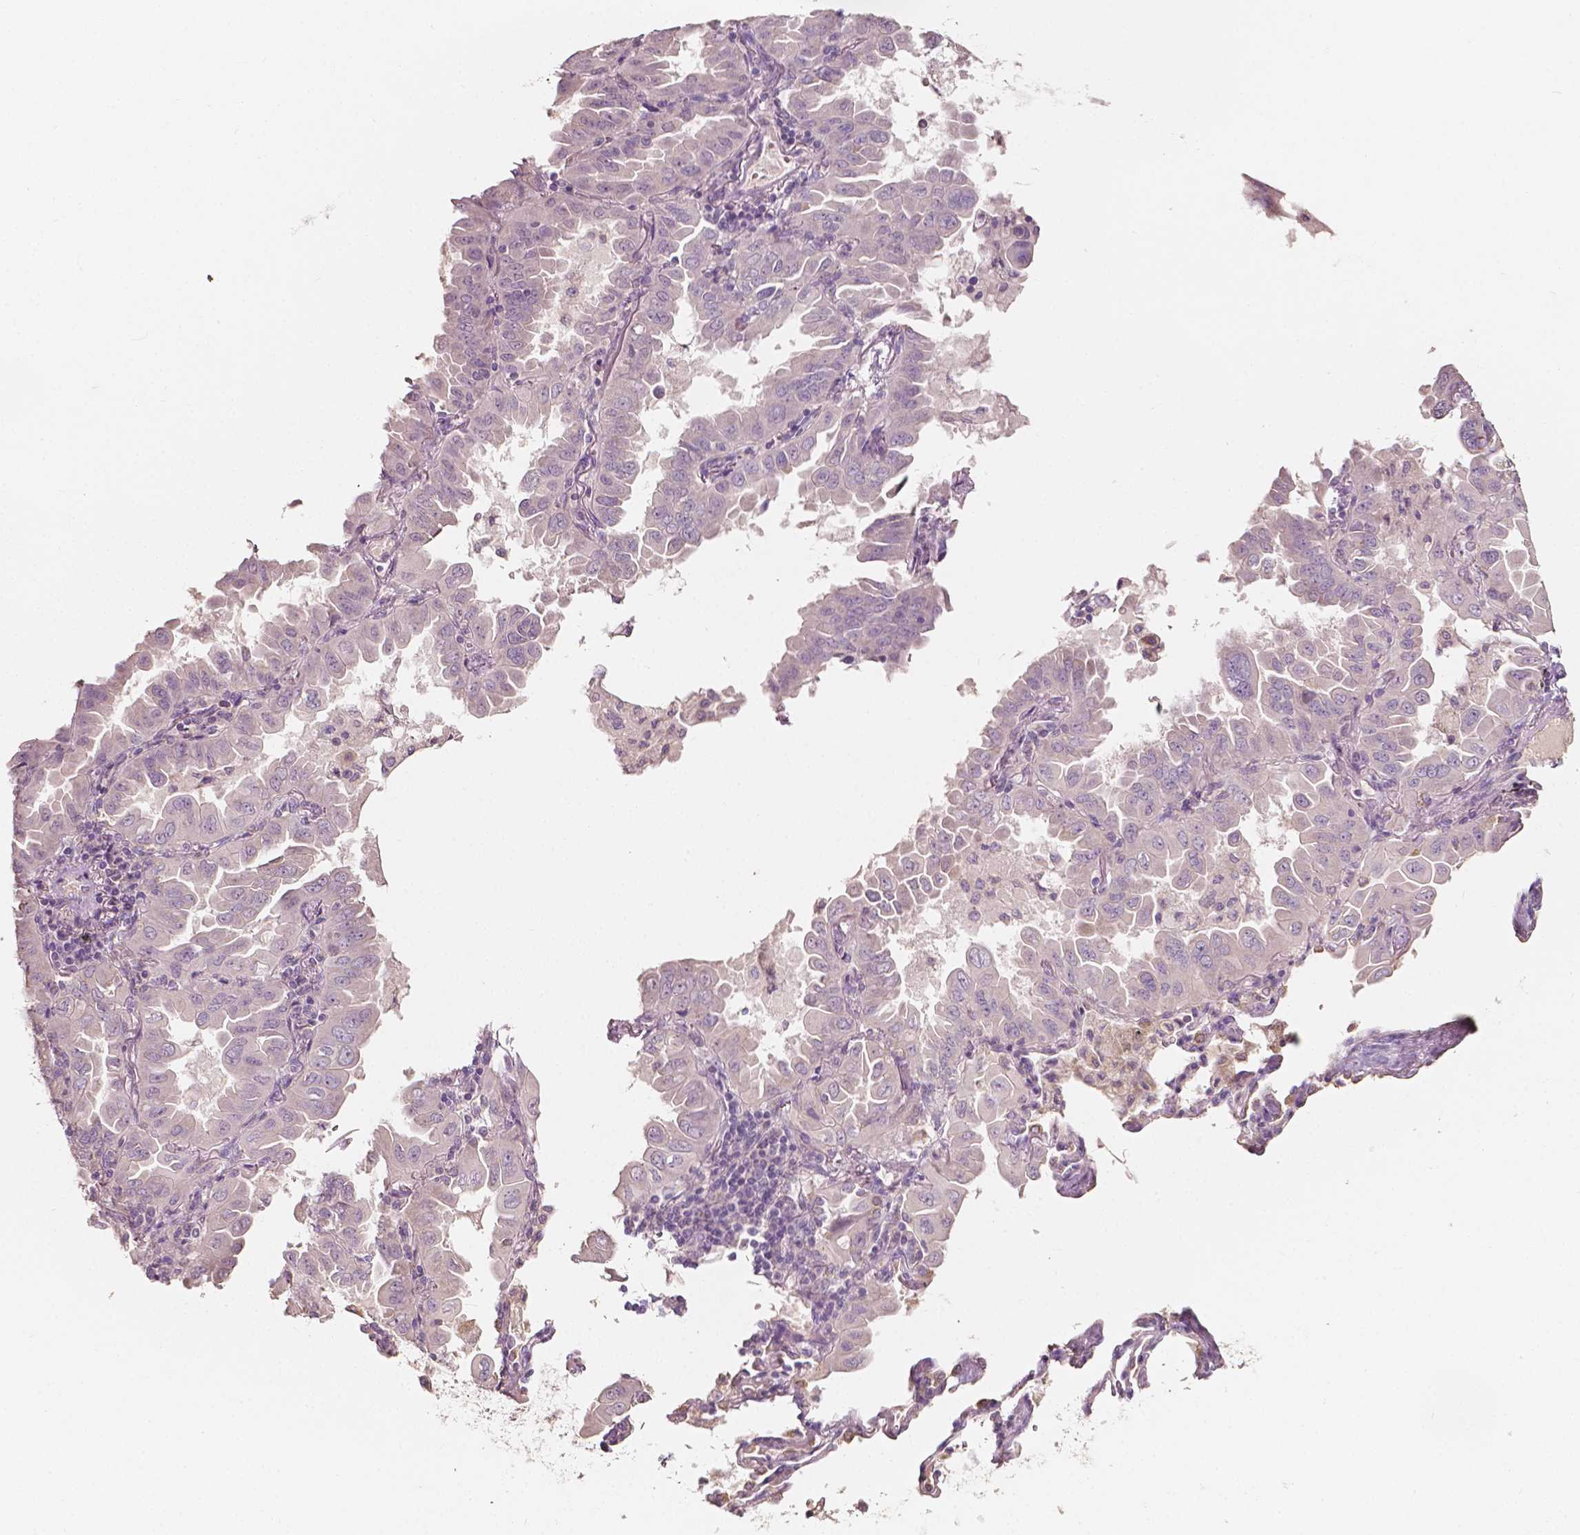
{"staining": {"intensity": "negative", "quantity": "none", "location": "none"}, "tissue": "lung cancer", "cell_type": "Tumor cells", "image_type": "cancer", "snomed": [{"axis": "morphology", "description": "Adenocarcinoma, NOS"}, {"axis": "topography", "description": "Lung"}], "caption": "The immunohistochemistry photomicrograph has no significant positivity in tumor cells of lung cancer tissue.", "gene": "NPC1L1", "patient": {"sex": "male", "age": 64}}